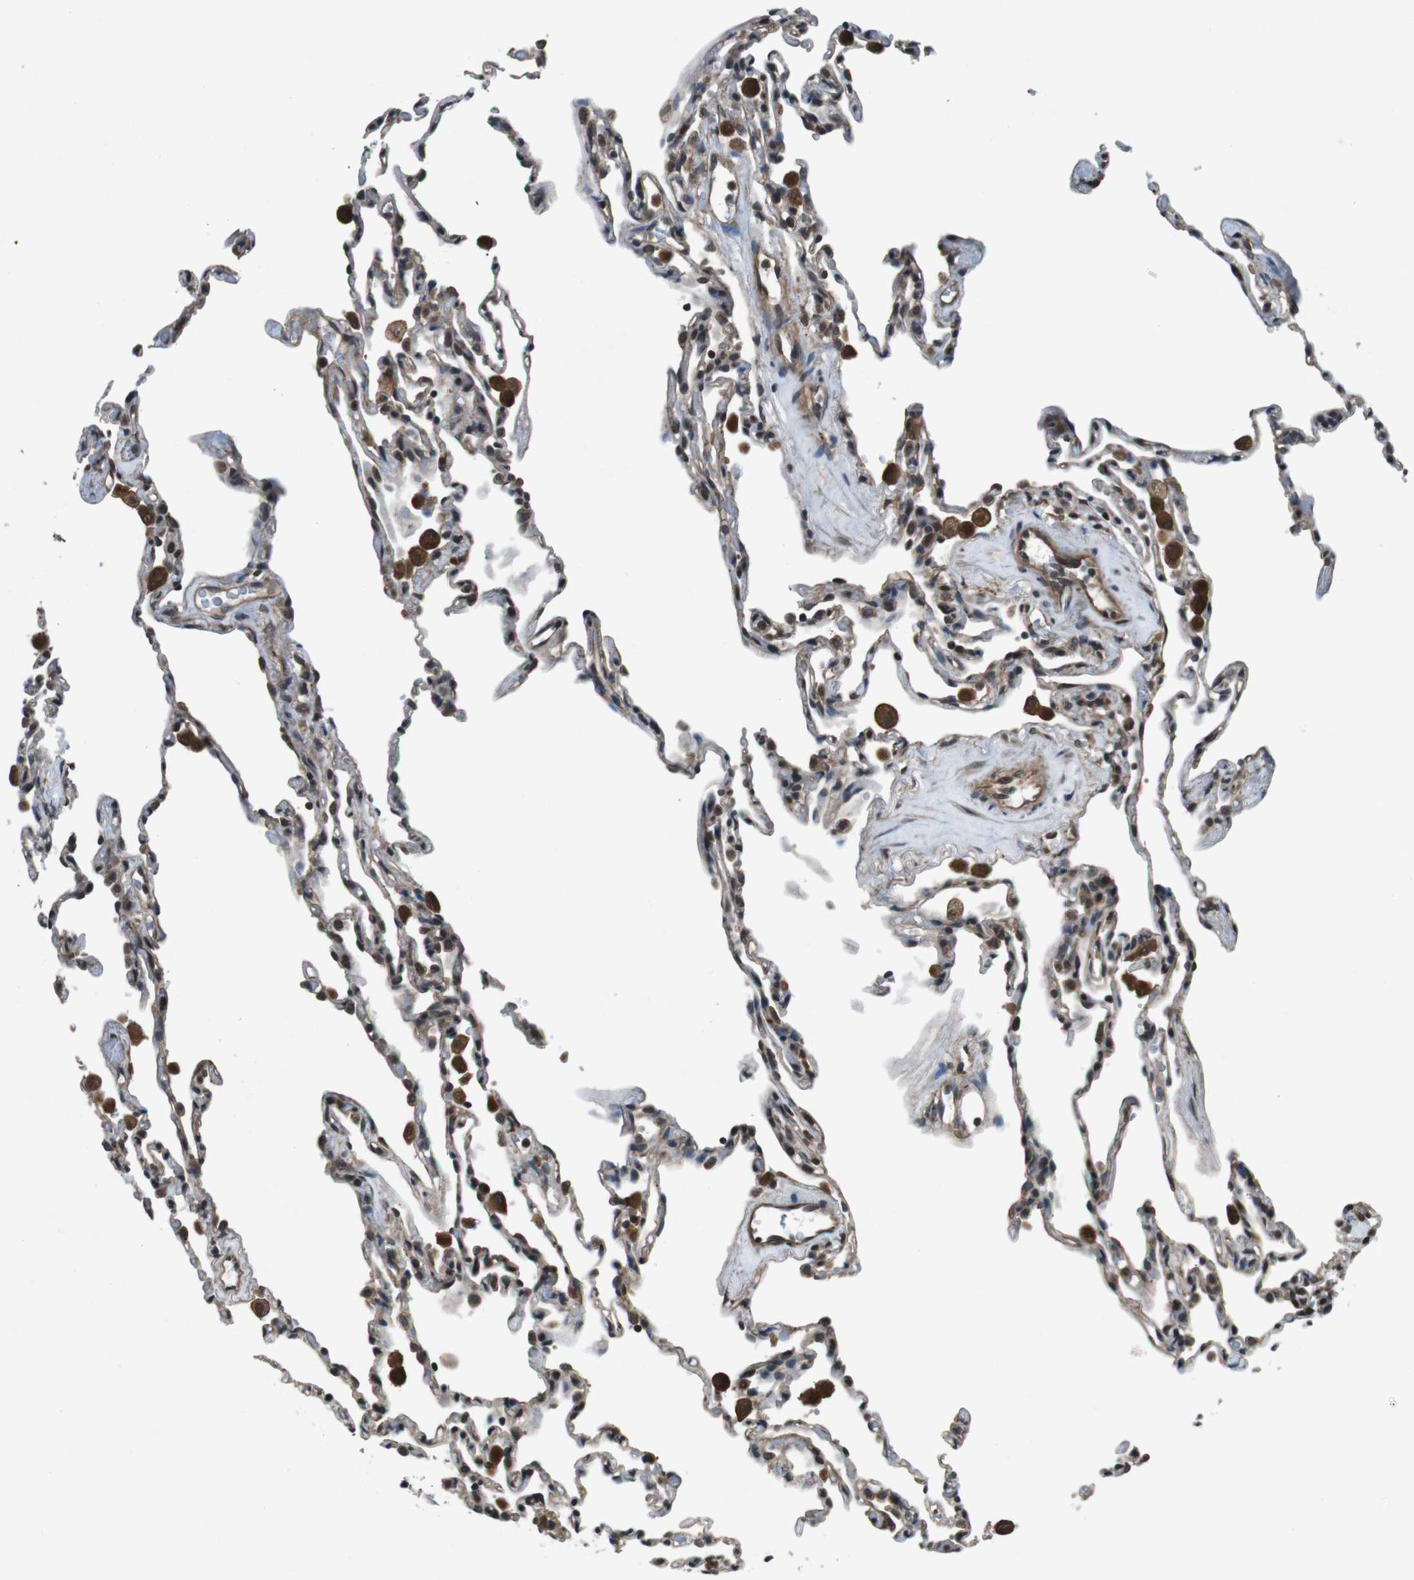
{"staining": {"intensity": "moderate", "quantity": "25%-75%", "location": "nuclear"}, "tissue": "lung", "cell_type": "Alveolar cells", "image_type": "normal", "snomed": [{"axis": "morphology", "description": "Normal tissue, NOS"}, {"axis": "topography", "description": "Lung"}], "caption": "Immunohistochemical staining of normal lung demonstrates 25%-75% levels of moderate nuclear protein positivity in about 25%-75% of alveolar cells.", "gene": "SOCS1", "patient": {"sex": "male", "age": 59}}